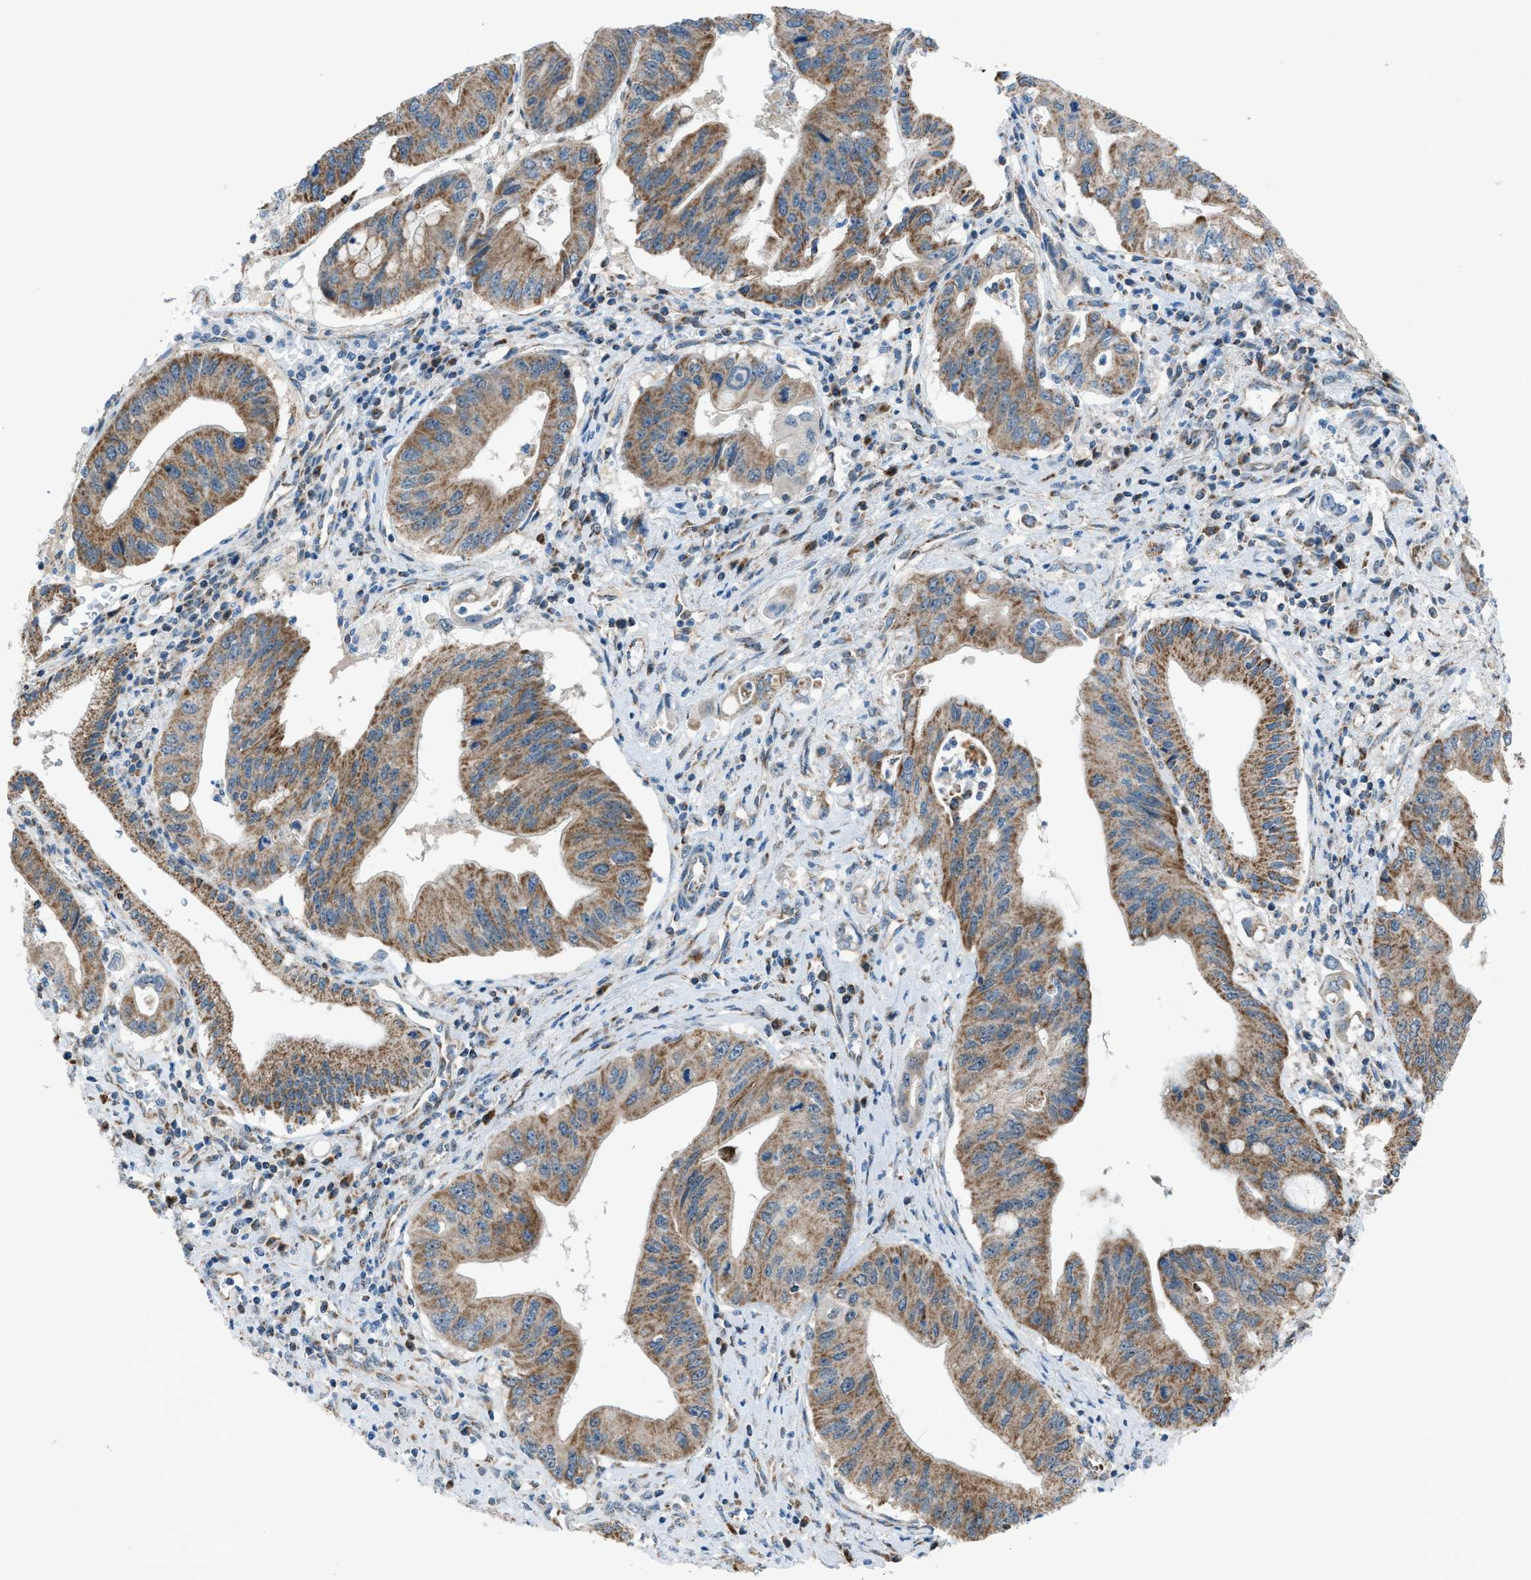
{"staining": {"intensity": "moderate", "quantity": ">75%", "location": "cytoplasmic/membranous"}, "tissue": "pancreatic cancer", "cell_type": "Tumor cells", "image_type": "cancer", "snomed": [{"axis": "morphology", "description": "Adenocarcinoma, NOS"}, {"axis": "topography", "description": "Pancreas"}], "caption": "IHC of pancreatic cancer reveals medium levels of moderate cytoplasmic/membranous positivity in approximately >75% of tumor cells. The staining was performed using DAB, with brown indicating positive protein expression. Nuclei are stained blue with hematoxylin.", "gene": "SRM", "patient": {"sex": "female", "age": 73}}